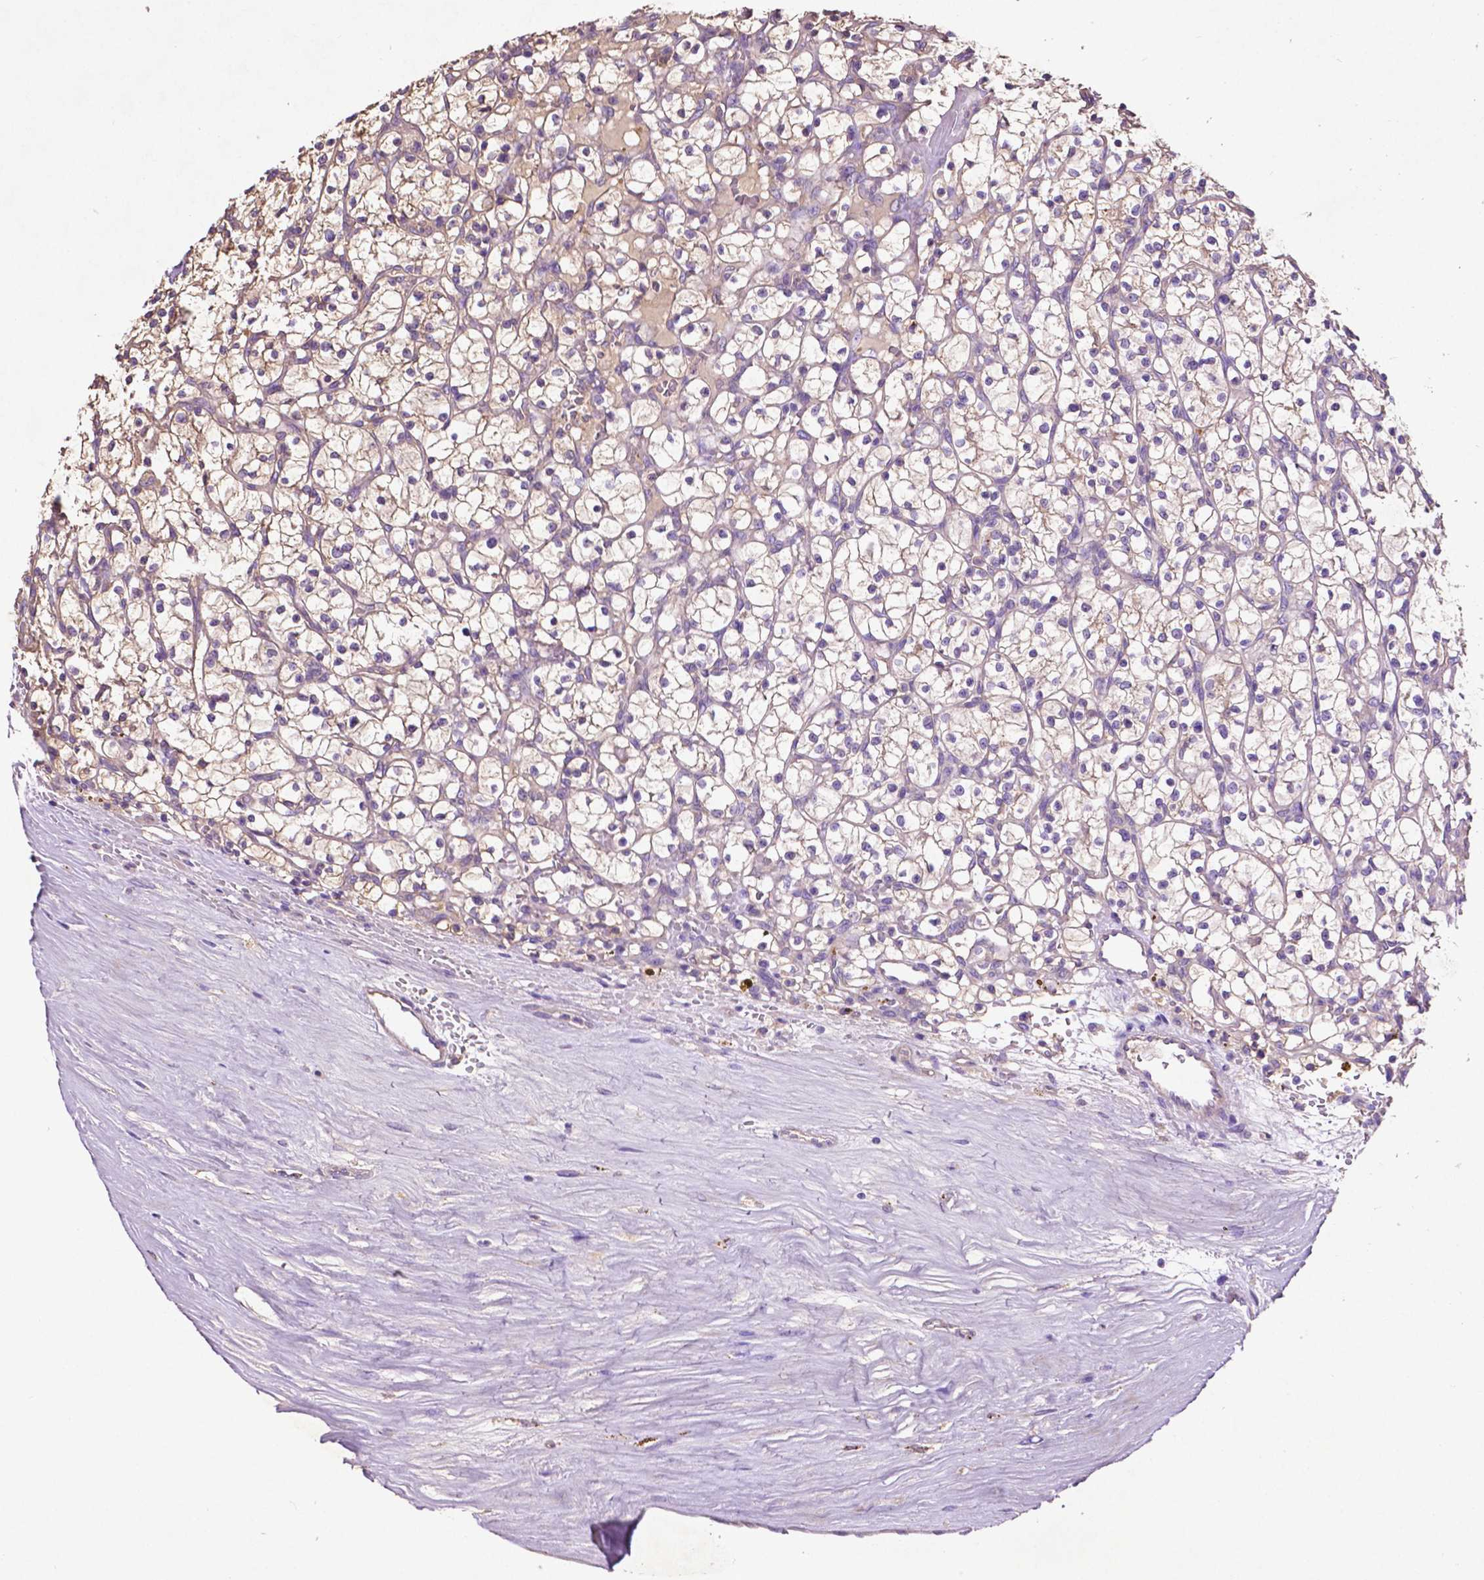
{"staining": {"intensity": "weak", "quantity": "25%-75%", "location": "cytoplasmic/membranous"}, "tissue": "renal cancer", "cell_type": "Tumor cells", "image_type": "cancer", "snomed": [{"axis": "morphology", "description": "Adenocarcinoma, NOS"}, {"axis": "topography", "description": "Kidney"}], "caption": "Tumor cells show low levels of weak cytoplasmic/membranous expression in about 25%-75% of cells in renal adenocarcinoma. (brown staining indicates protein expression, while blue staining denotes nuclei).", "gene": "GDPD5", "patient": {"sex": "female", "age": 64}}